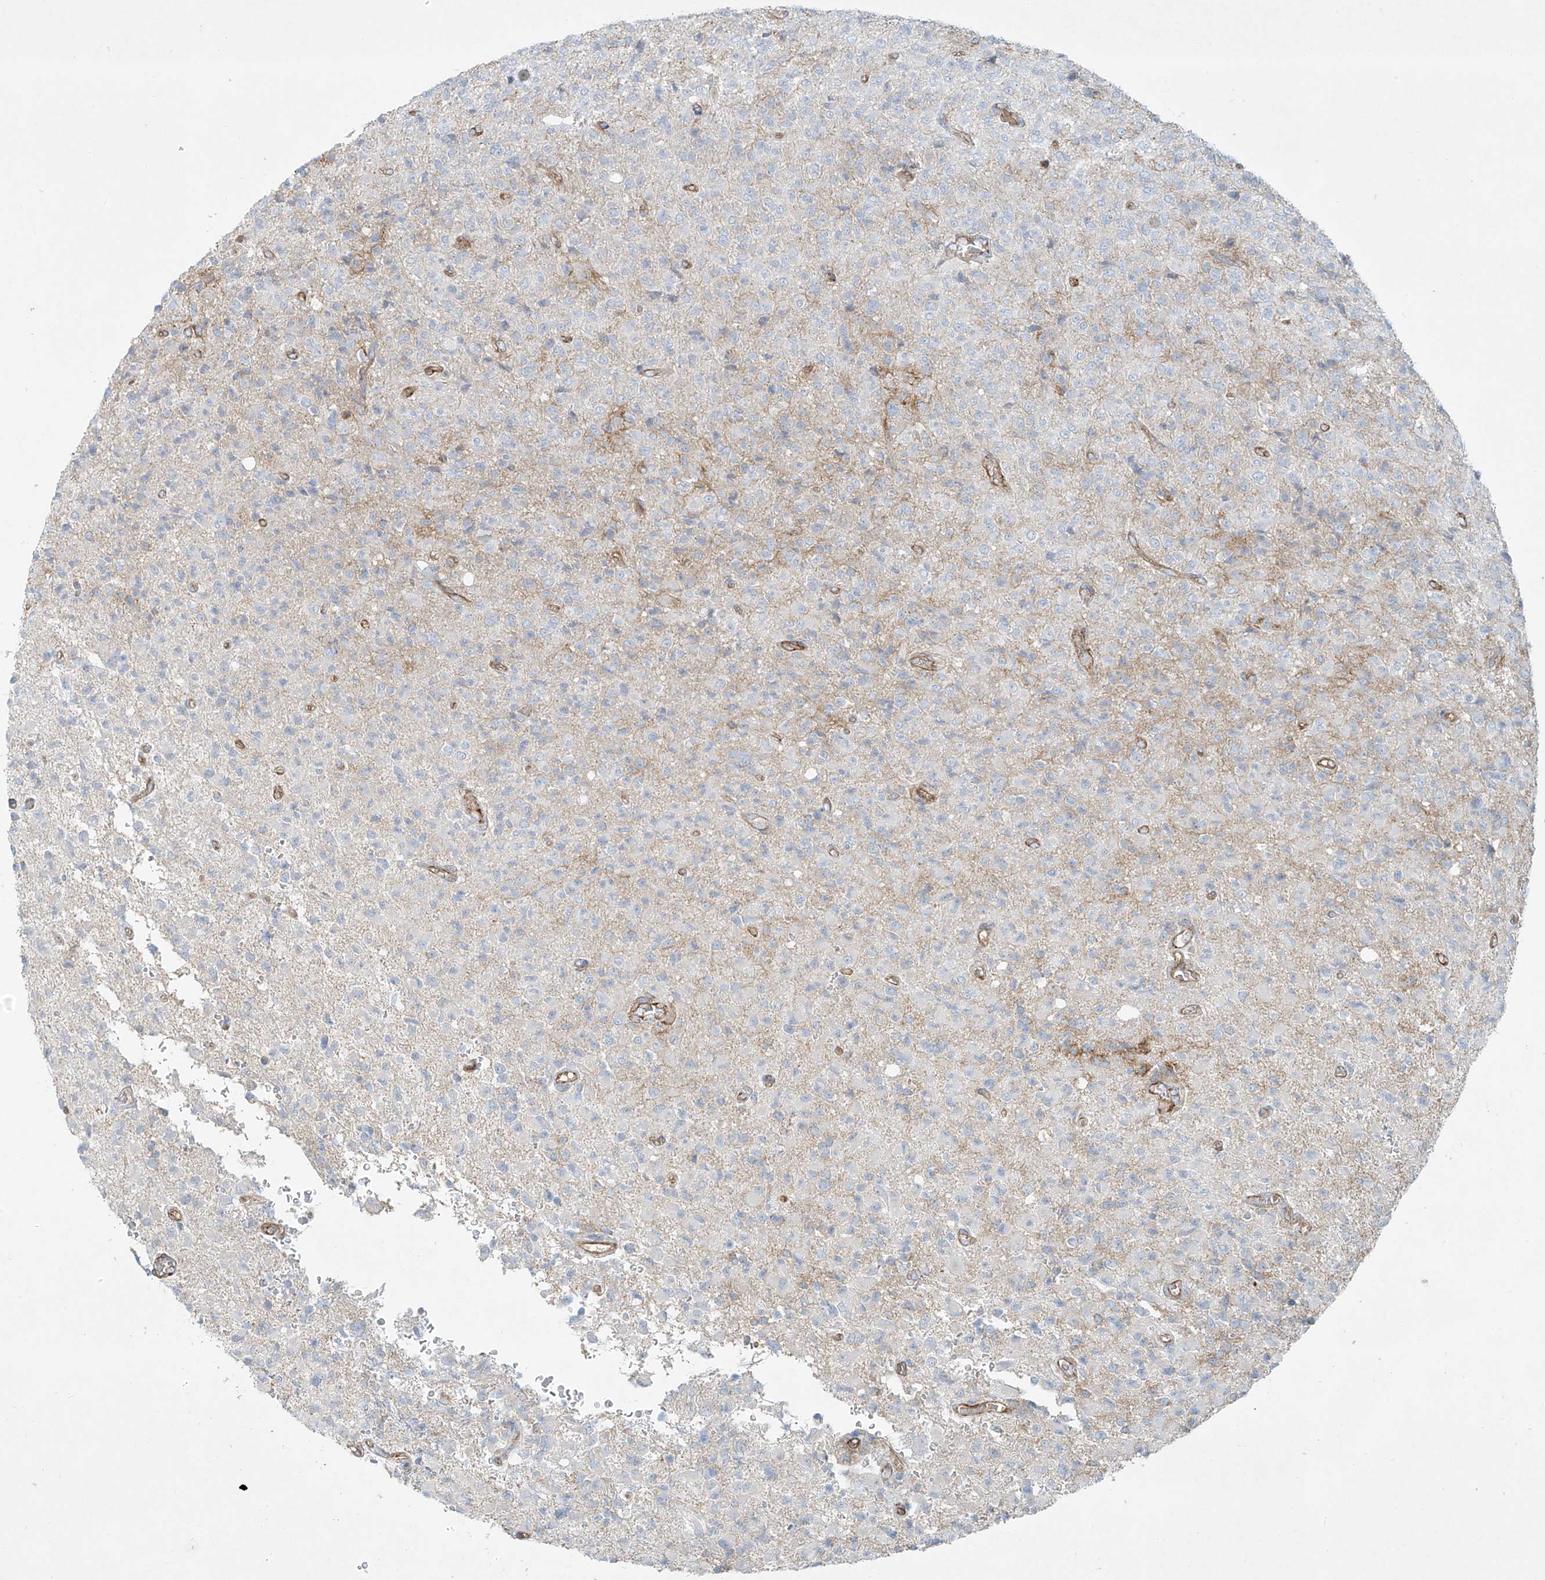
{"staining": {"intensity": "negative", "quantity": "none", "location": "none"}, "tissue": "glioma", "cell_type": "Tumor cells", "image_type": "cancer", "snomed": [{"axis": "morphology", "description": "Glioma, malignant, High grade"}, {"axis": "topography", "description": "Brain"}], "caption": "Immunohistochemistry of malignant high-grade glioma displays no expression in tumor cells. (DAB (3,3'-diaminobenzidine) immunohistochemistry visualized using brightfield microscopy, high magnification).", "gene": "VAMP5", "patient": {"sex": "female", "age": 57}}